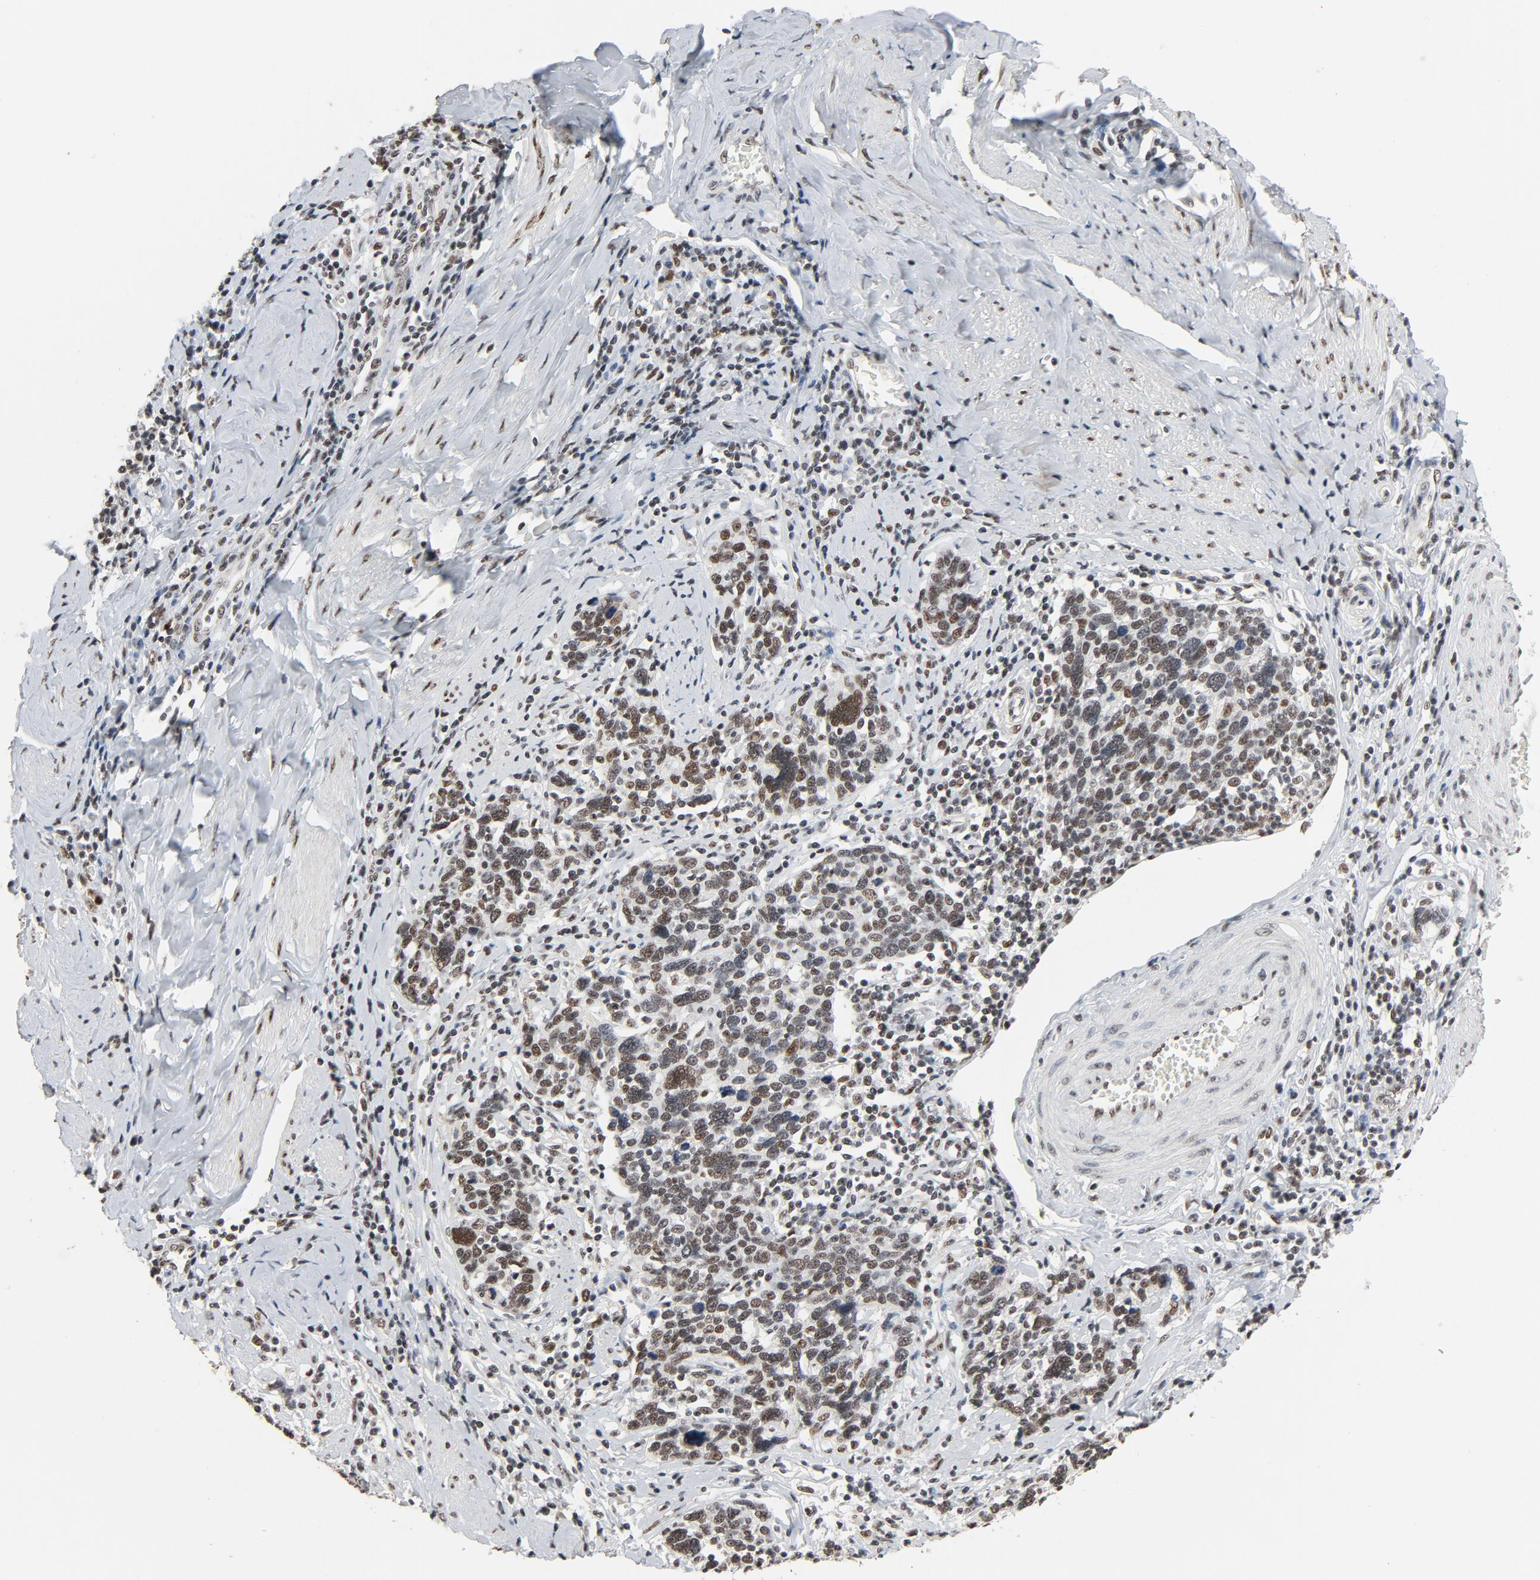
{"staining": {"intensity": "moderate", "quantity": ">75%", "location": "nuclear"}, "tissue": "cervical cancer", "cell_type": "Tumor cells", "image_type": "cancer", "snomed": [{"axis": "morphology", "description": "Squamous cell carcinoma, NOS"}, {"axis": "topography", "description": "Cervix"}], "caption": "A micrograph showing moderate nuclear positivity in approximately >75% of tumor cells in cervical squamous cell carcinoma, as visualized by brown immunohistochemical staining.", "gene": "MRE11", "patient": {"sex": "female", "age": 41}}